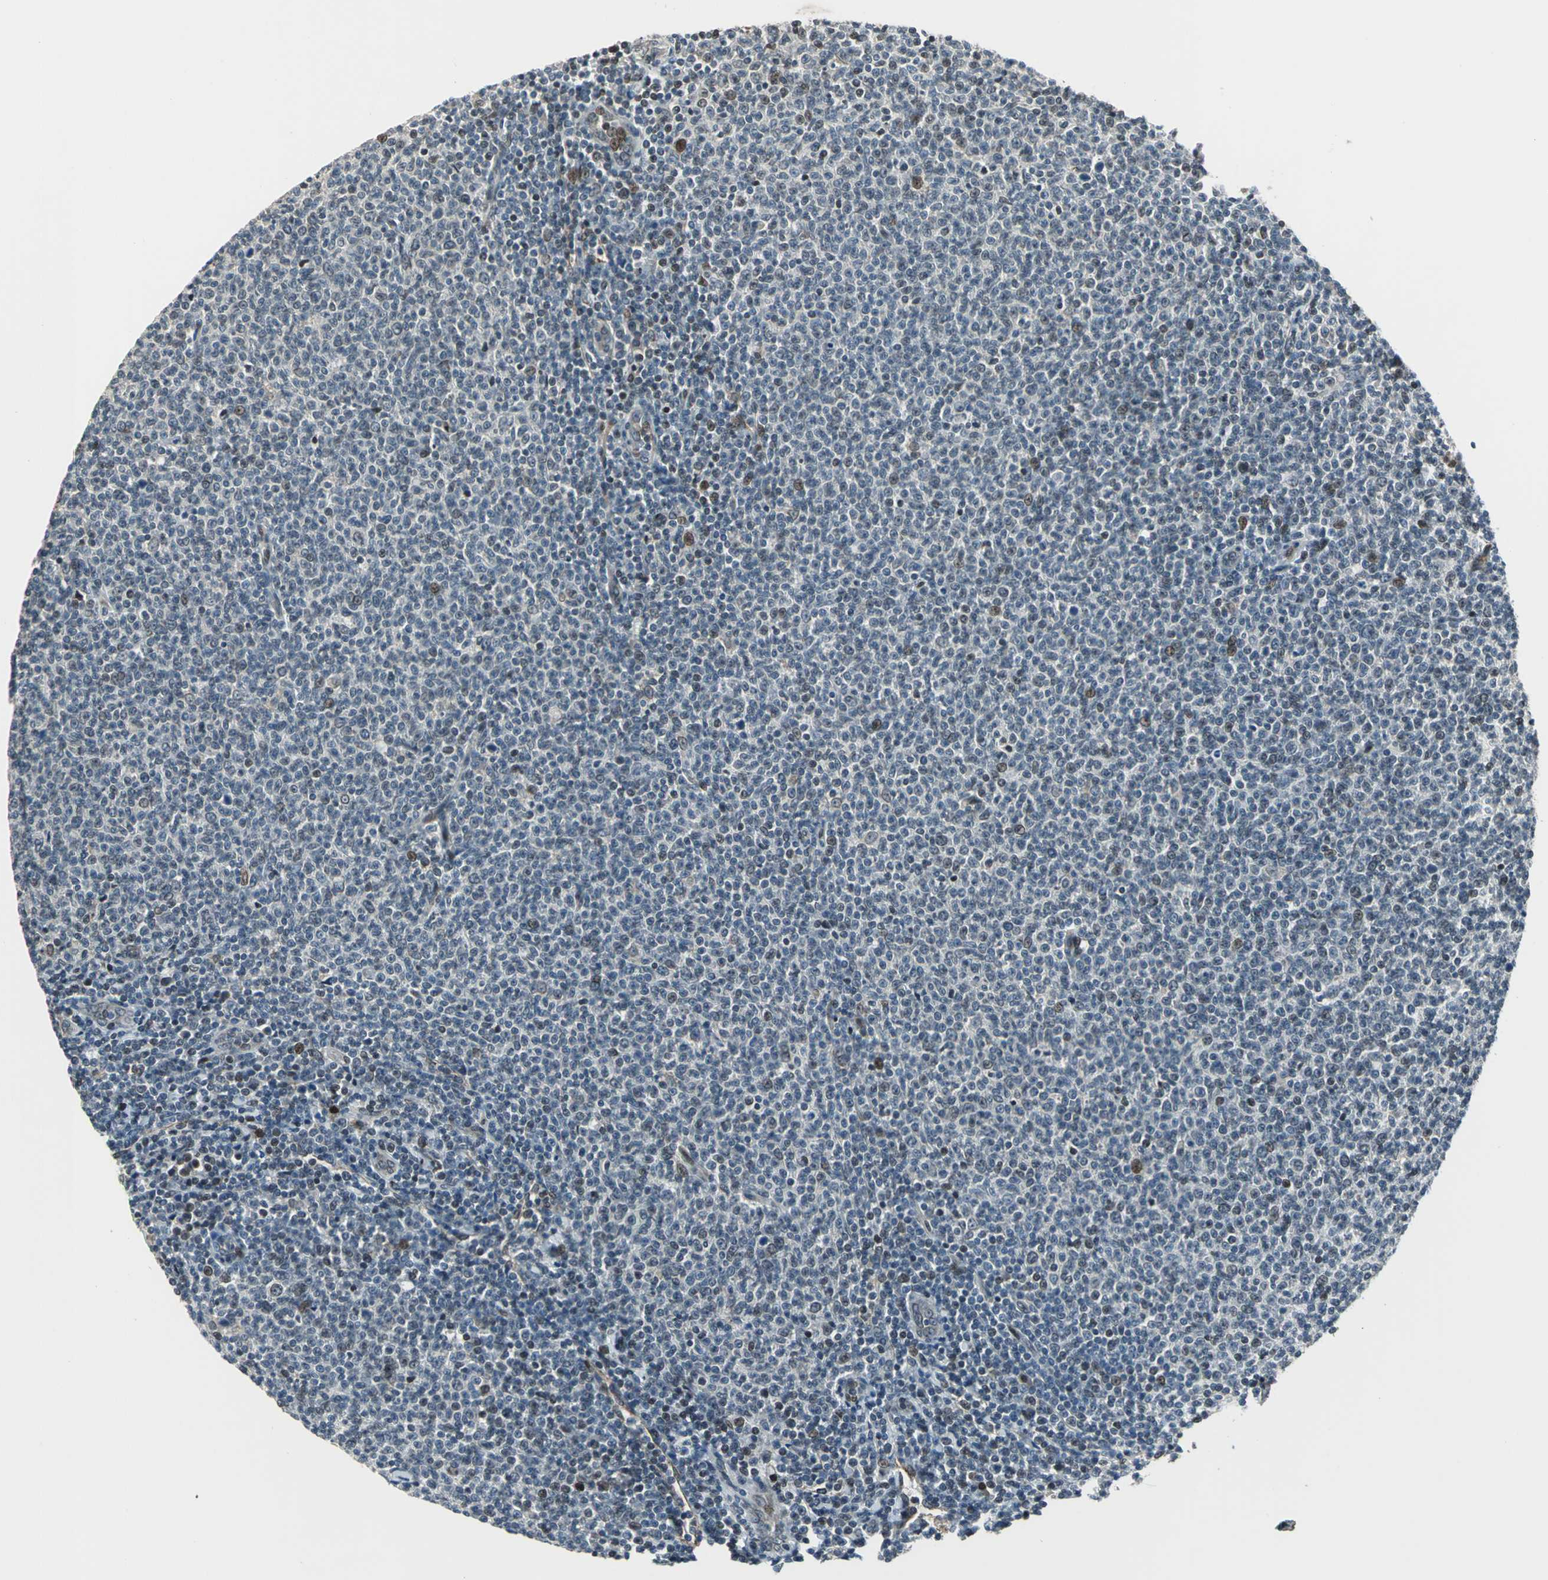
{"staining": {"intensity": "moderate", "quantity": "<25%", "location": "nuclear"}, "tissue": "lymphoma", "cell_type": "Tumor cells", "image_type": "cancer", "snomed": [{"axis": "morphology", "description": "Malignant lymphoma, non-Hodgkin's type, Low grade"}, {"axis": "topography", "description": "Lymph node"}], "caption": "Moderate nuclear expression for a protein is appreciated in about <25% of tumor cells of malignant lymphoma, non-Hodgkin's type (low-grade) using immunohistochemistry.", "gene": "BRIP1", "patient": {"sex": "male", "age": 66}}